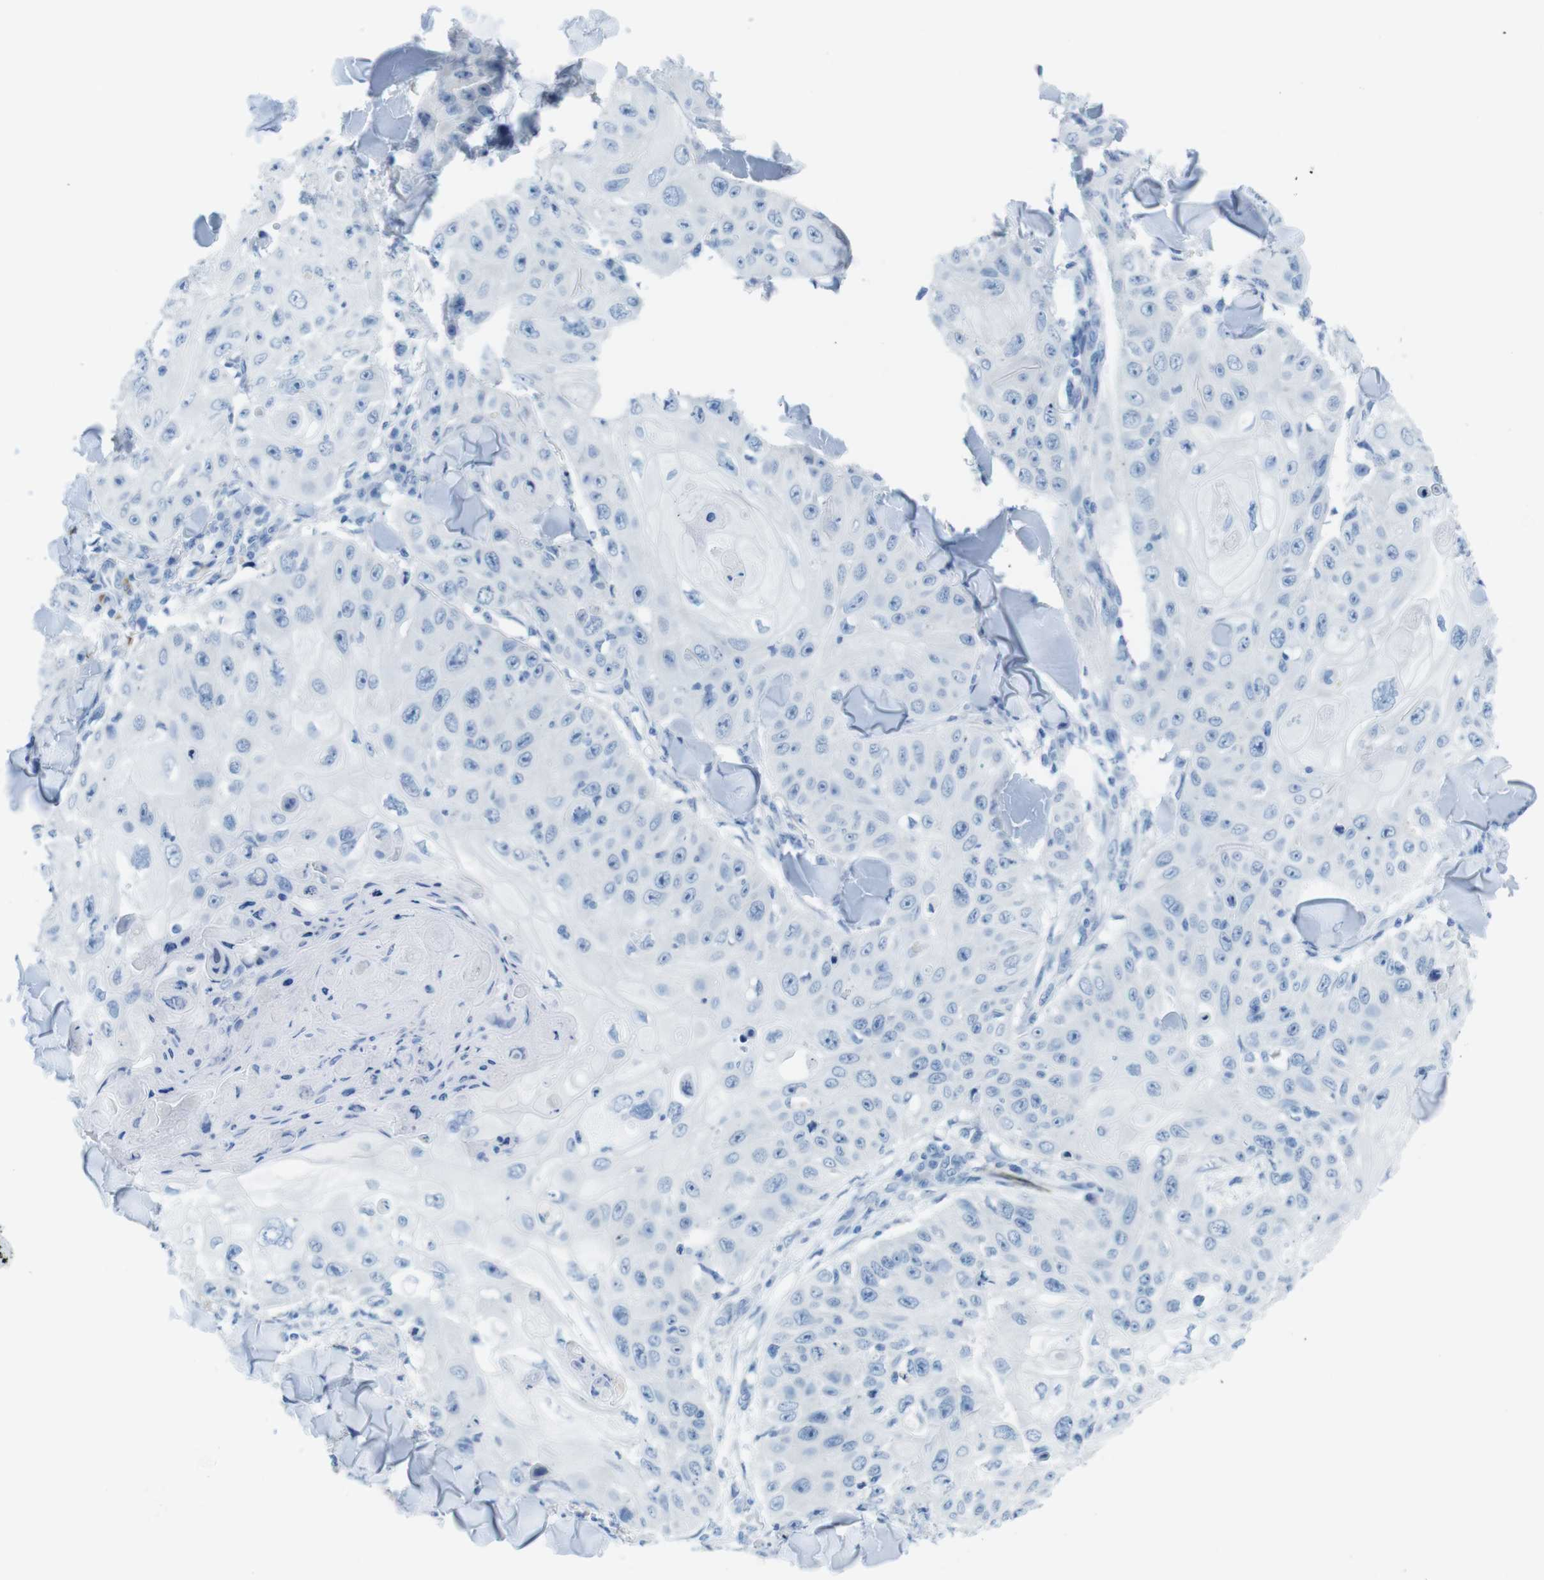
{"staining": {"intensity": "negative", "quantity": "none", "location": "none"}, "tissue": "skin cancer", "cell_type": "Tumor cells", "image_type": "cancer", "snomed": [{"axis": "morphology", "description": "Squamous cell carcinoma, NOS"}, {"axis": "topography", "description": "Skin"}], "caption": "Micrograph shows no protein expression in tumor cells of skin cancer (squamous cell carcinoma) tissue.", "gene": "GAP43", "patient": {"sex": "male", "age": 86}}